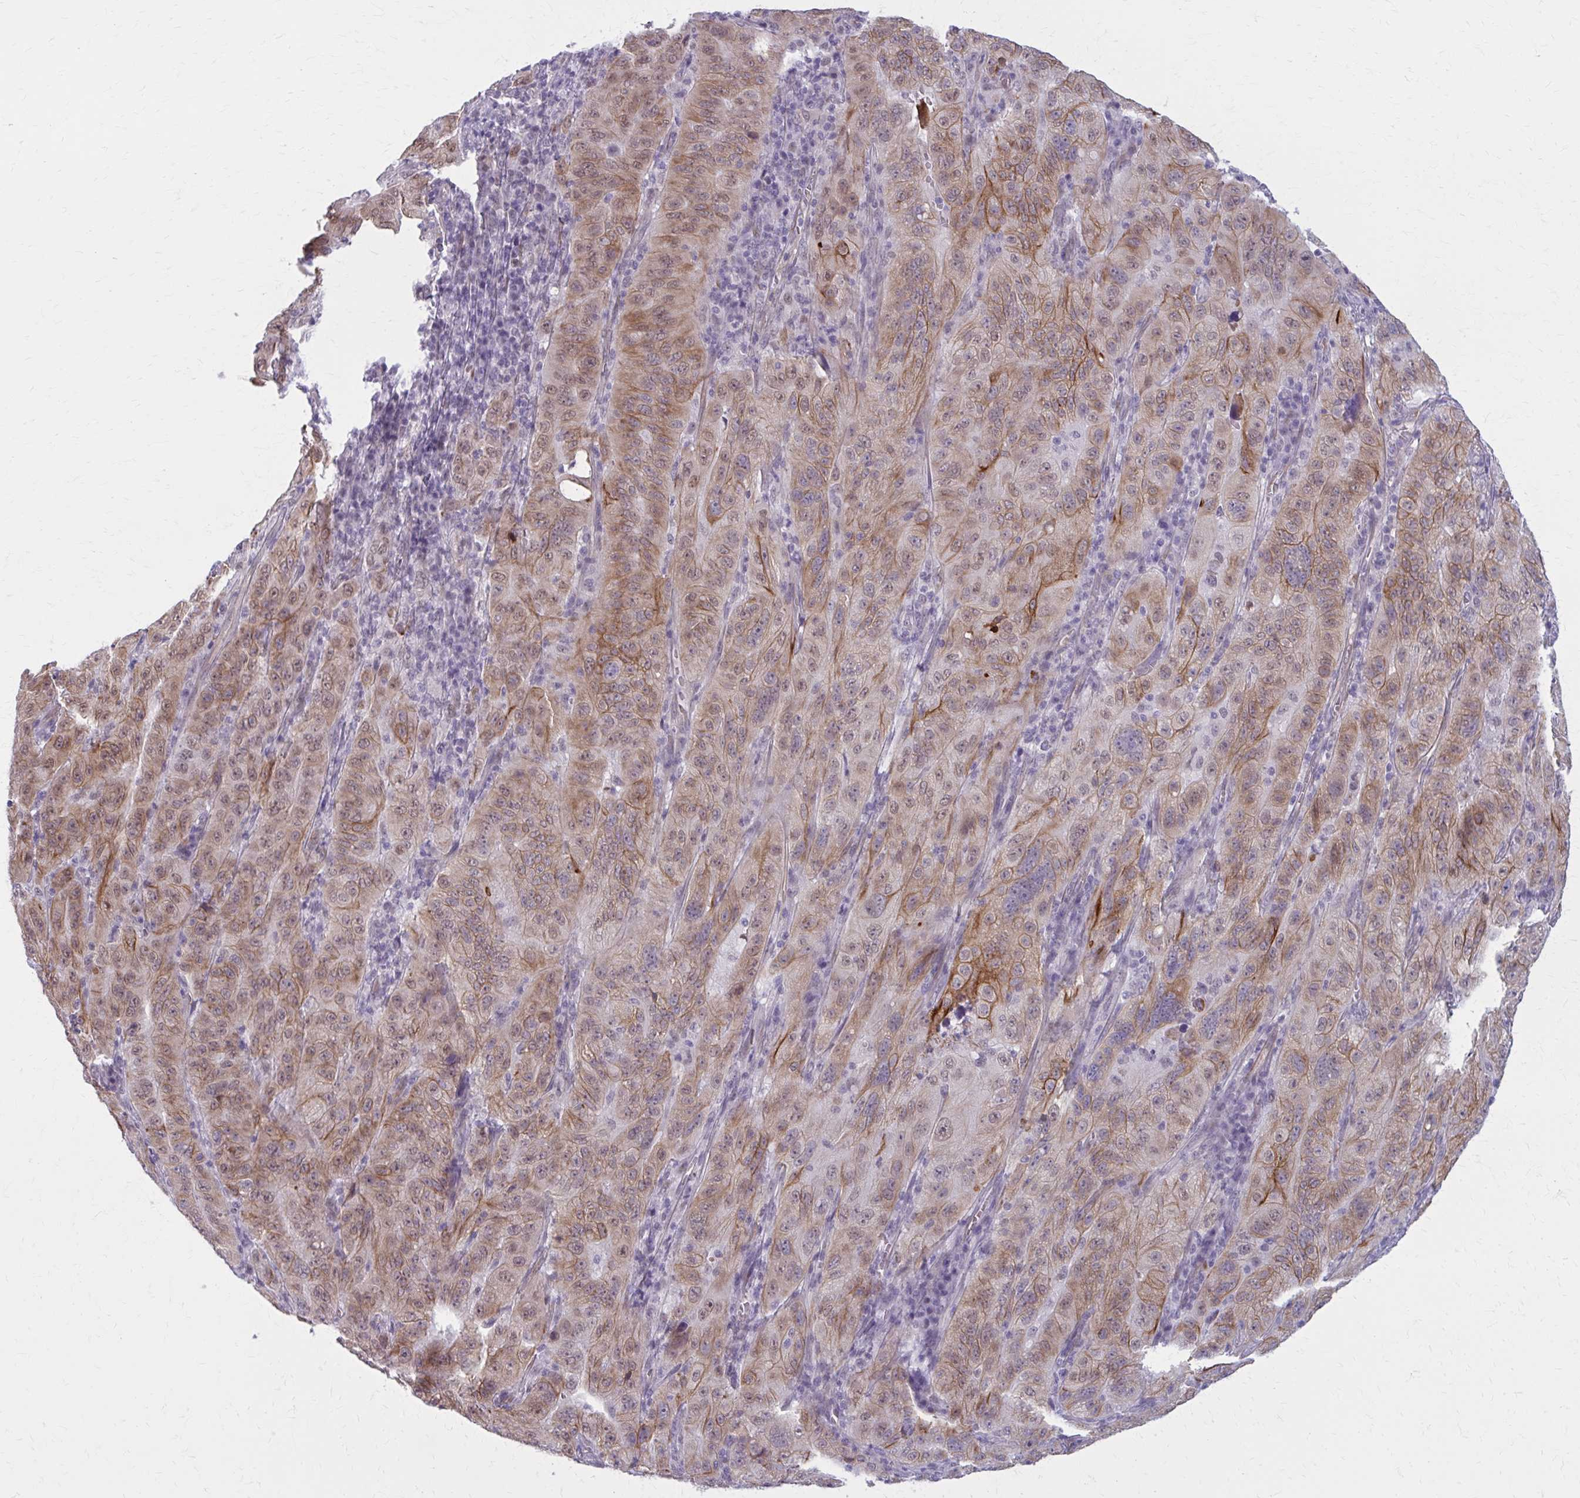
{"staining": {"intensity": "moderate", "quantity": ">75%", "location": "cytoplasmic/membranous,nuclear"}, "tissue": "pancreatic cancer", "cell_type": "Tumor cells", "image_type": "cancer", "snomed": [{"axis": "morphology", "description": "Adenocarcinoma, NOS"}, {"axis": "topography", "description": "Pancreas"}], "caption": "IHC histopathology image of human adenocarcinoma (pancreatic) stained for a protein (brown), which exhibits medium levels of moderate cytoplasmic/membranous and nuclear expression in about >75% of tumor cells.", "gene": "NUMBL", "patient": {"sex": "male", "age": 63}}